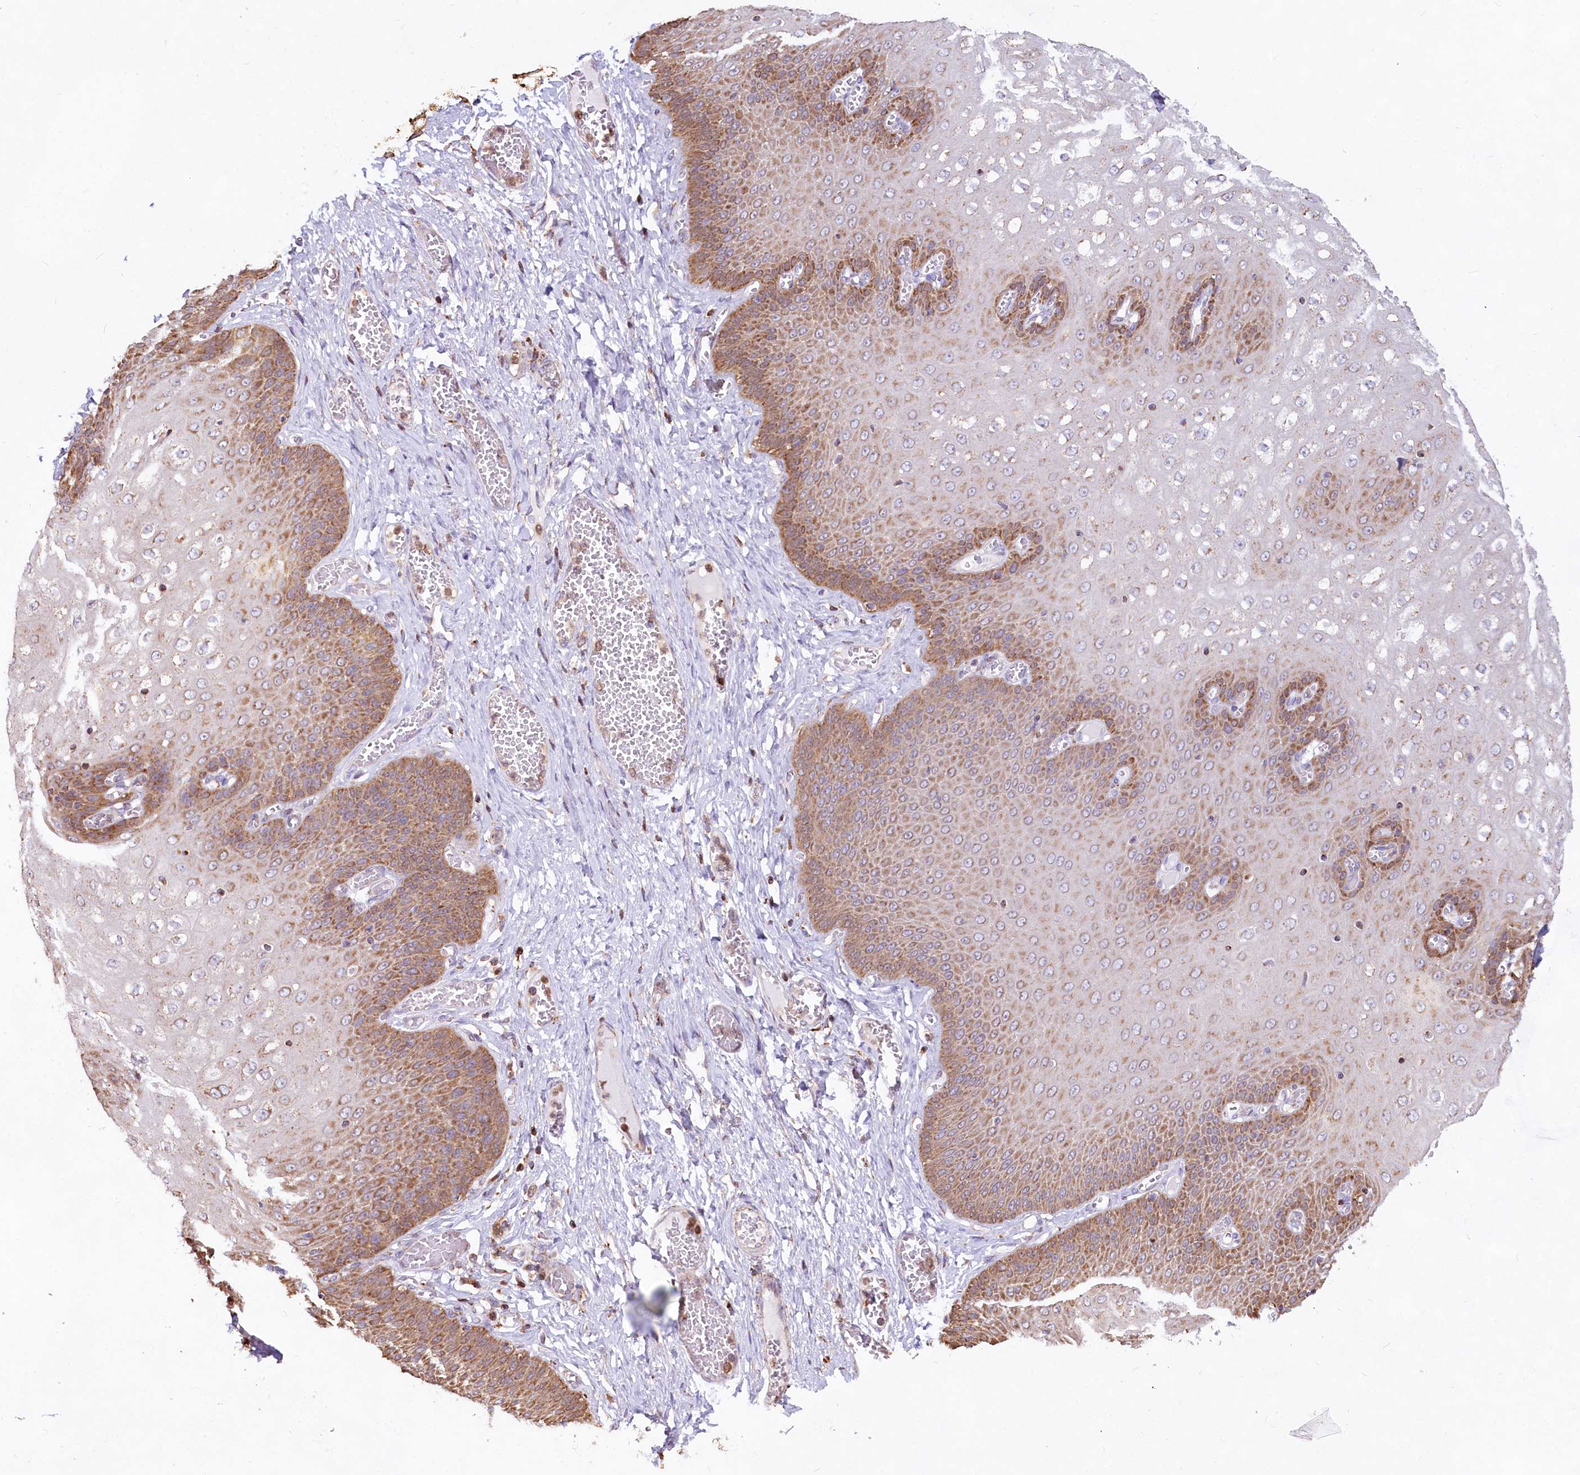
{"staining": {"intensity": "moderate", "quantity": ">75%", "location": "cytoplasmic/membranous"}, "tissue": "esophagus", "cell_type": "Squamous epithelial cells", "image_type": "normal", "snomed": [{"axis": "morphology", "description": "Normal tissue, NOS"}, {"axis": "topography", "description": "Esophagus"}], "caption": "Immunohistochemical staining of benign human esophagus exhibits medium levels of moderate cytoplasmic/membranous positivity in approximately >75% of squamous epithelial cells.", "gene": "TASOR2", "patient": {"sex": "male", "age": 60}}